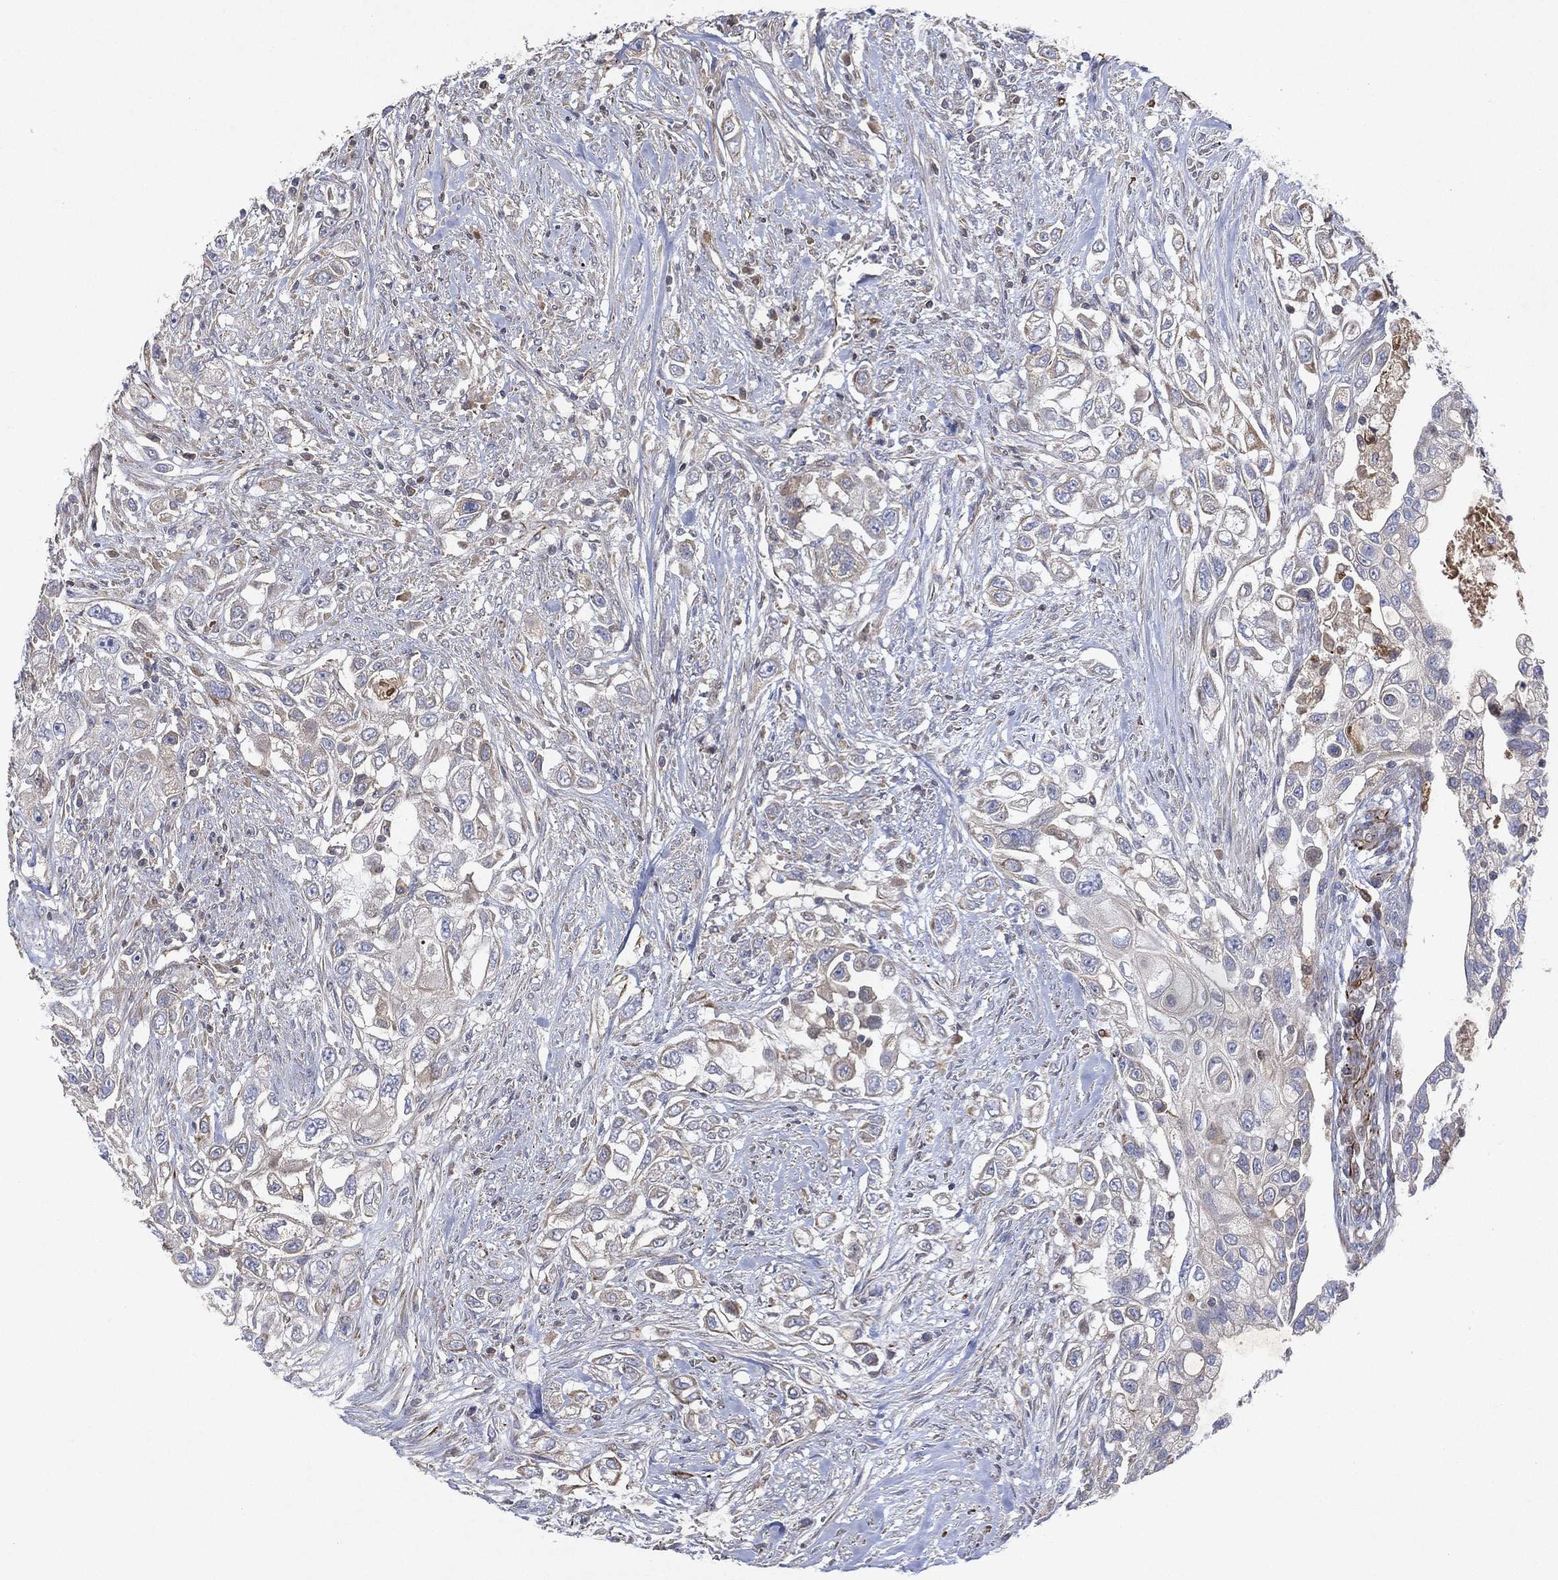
{"staining": {"intensity": "negative", "quantity": "none", "location": "none"}, "tissue": "urothelial cancer", "cell_type": "Tumor cells", "image_type": "cancer", "snomed": [{"axis": "morphology", "description": "Urothelial carcinoma, High grade"}, {"axis": "topography", "description": "Urinary bladder"}], "caption": "Tumor cells show no significant protein staining in urothelial cancer. (DAB IHC, high magnification).", "gene": "FLI1", "patient": {"sex": "female", "age": 56}}